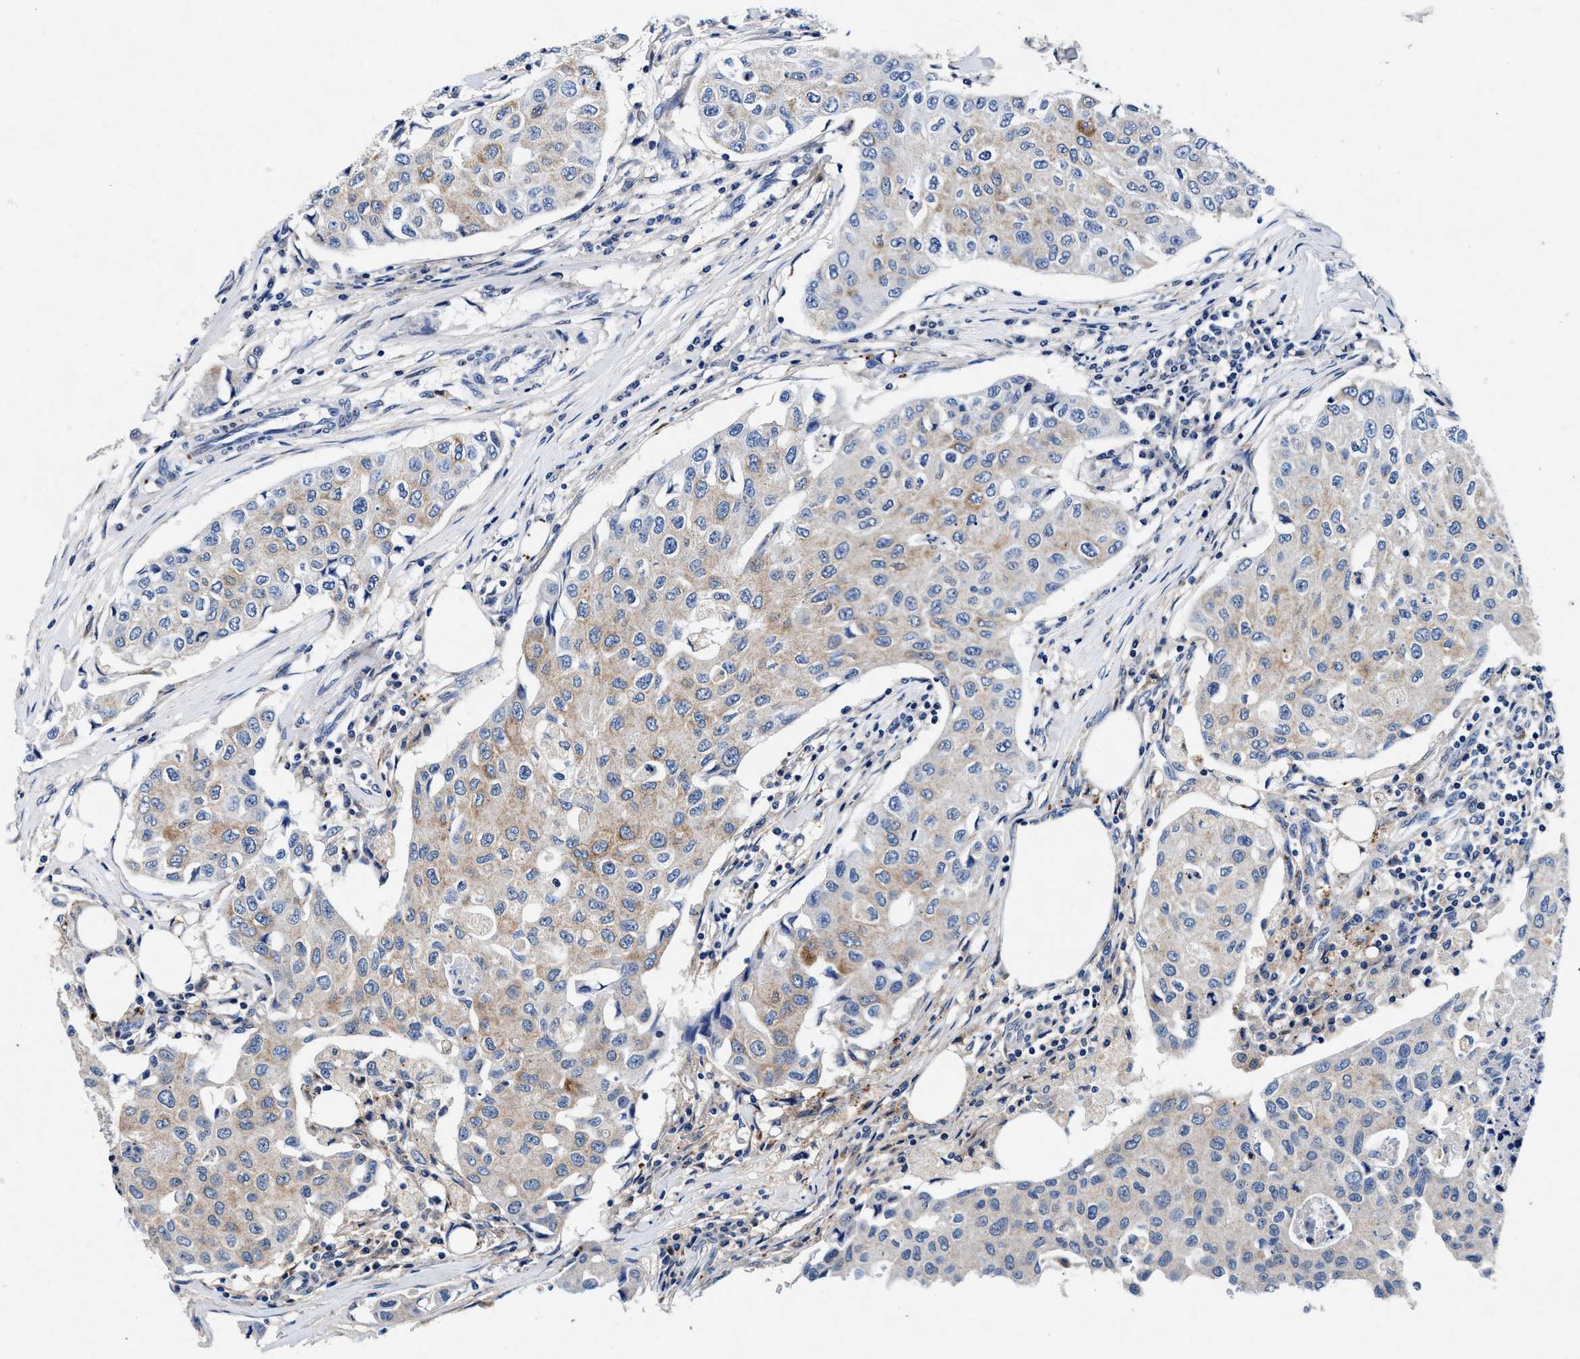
{"staining": {"intensity": "weak", "quantity": "25%-75%", "location": "cytoplasmic/membranous"}, "tissue": "breast cancer", "cell_type": "Tumor cells", "image_type": "cancer", "snomed": [{"axis": "morphology", "description": "Duct carcinoma"}, {"axis": "topography", "description": "Breast"}], "caption": "The micrograph demonstrates a brown stain indicating the presence of a protein in the cytoplasmic/membranous of tumor cells in breast cancer (intraductal carcinoma).", "gene": "SLC8A1", "patient": {"sex": "female", "age": 80}}